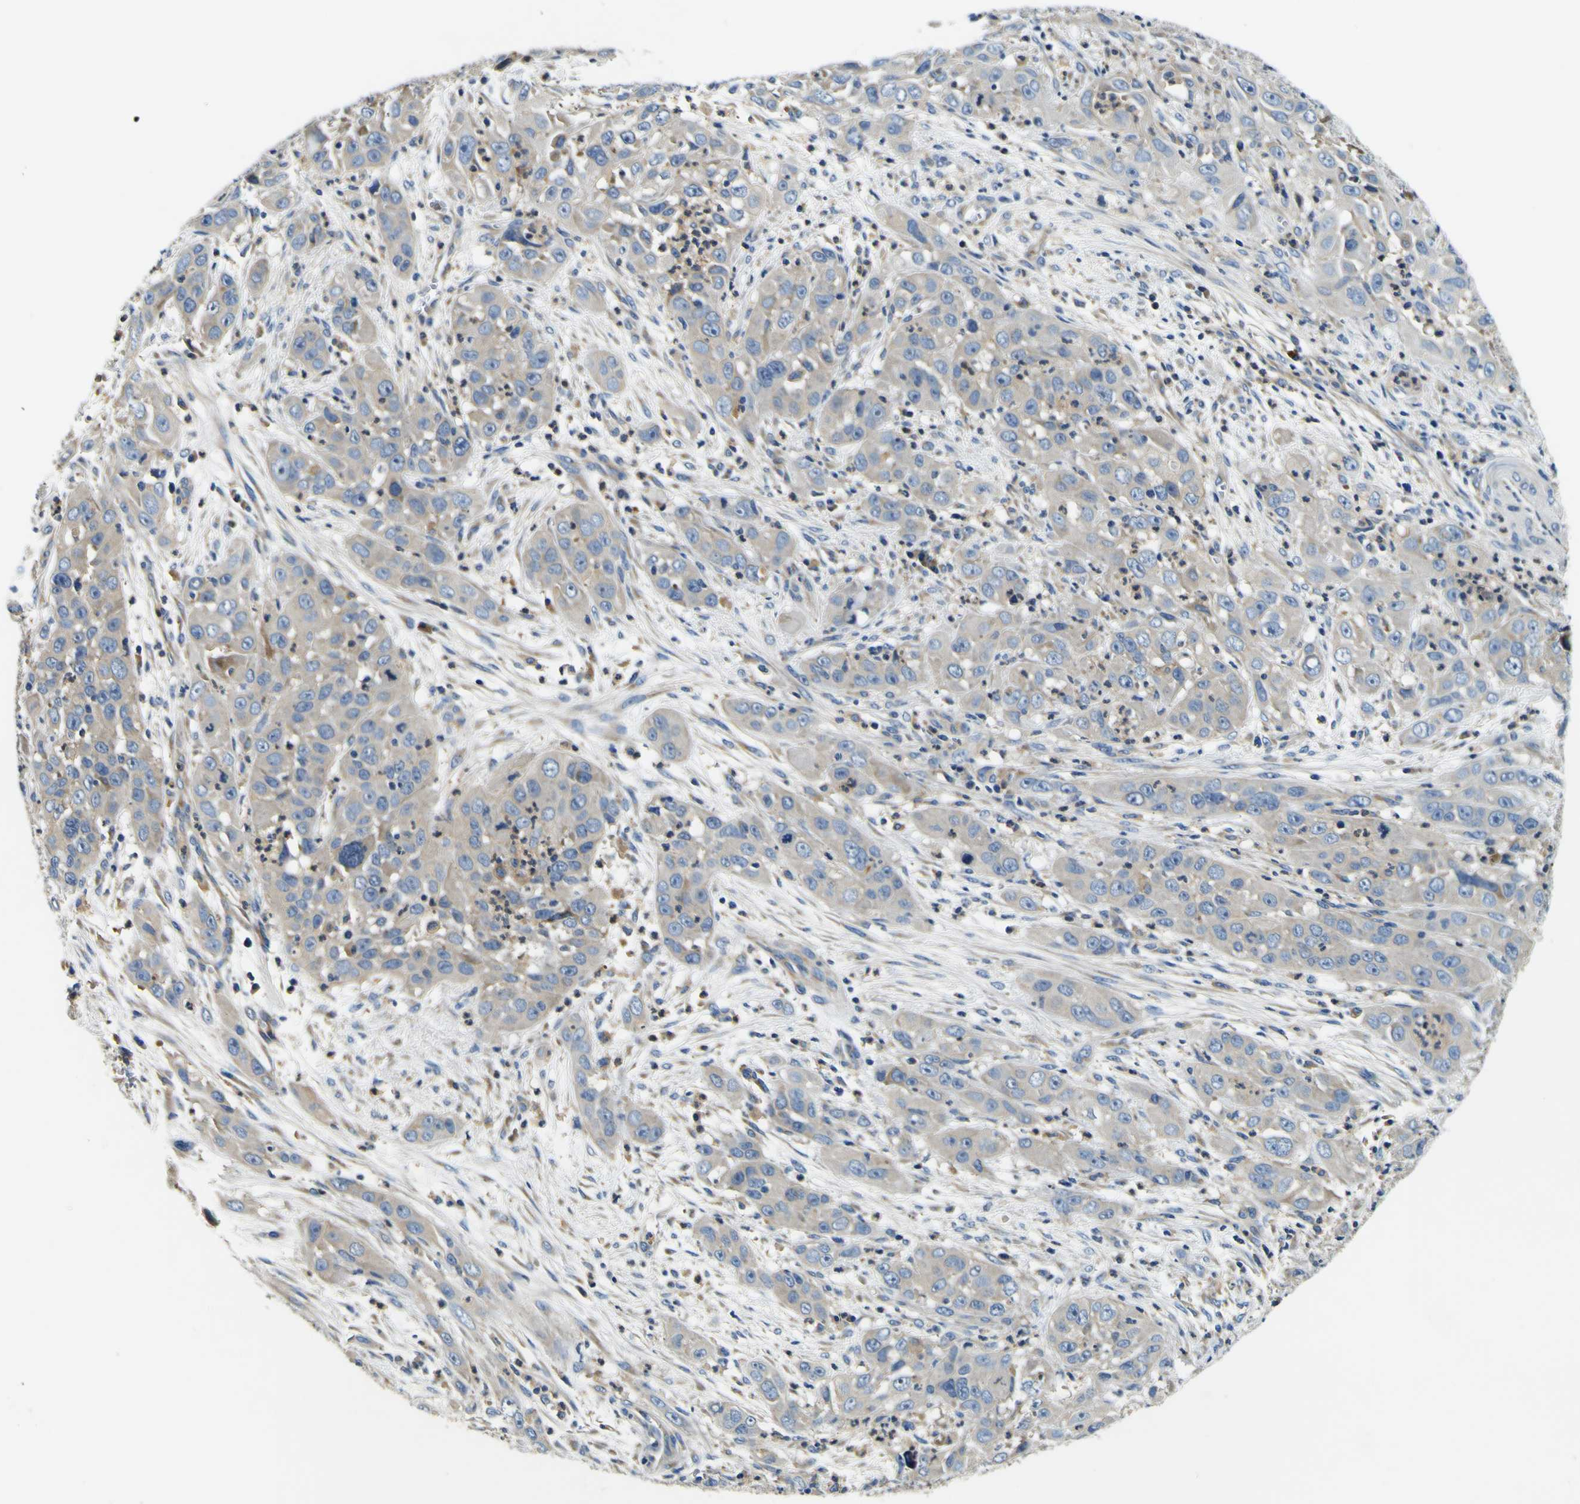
{"staining": {"intensity": "negative", "quantity": "none", "location": "none"}, "tissue": "cervical cancer", "cell_type": "Tumor cells", "image_type": "cancer", "snomed": [{"axis": "morphology", "description": "Squamous cell carcinoma, NOS"}, {"axis": "topography", "description": "Cervix"}], "caption": "Cervical cancer (squamous cell carcinoma) was stained to show a protein in brown. There is no significant positivity in tumor cells. The staining is performed using DAB (3,3'-diaminobenzidine) brown chromogen with nuclei counter-stained in using hematoxylin.", "gene": "CLSTN1", "patient": {"sex": "female", "age": 32}}